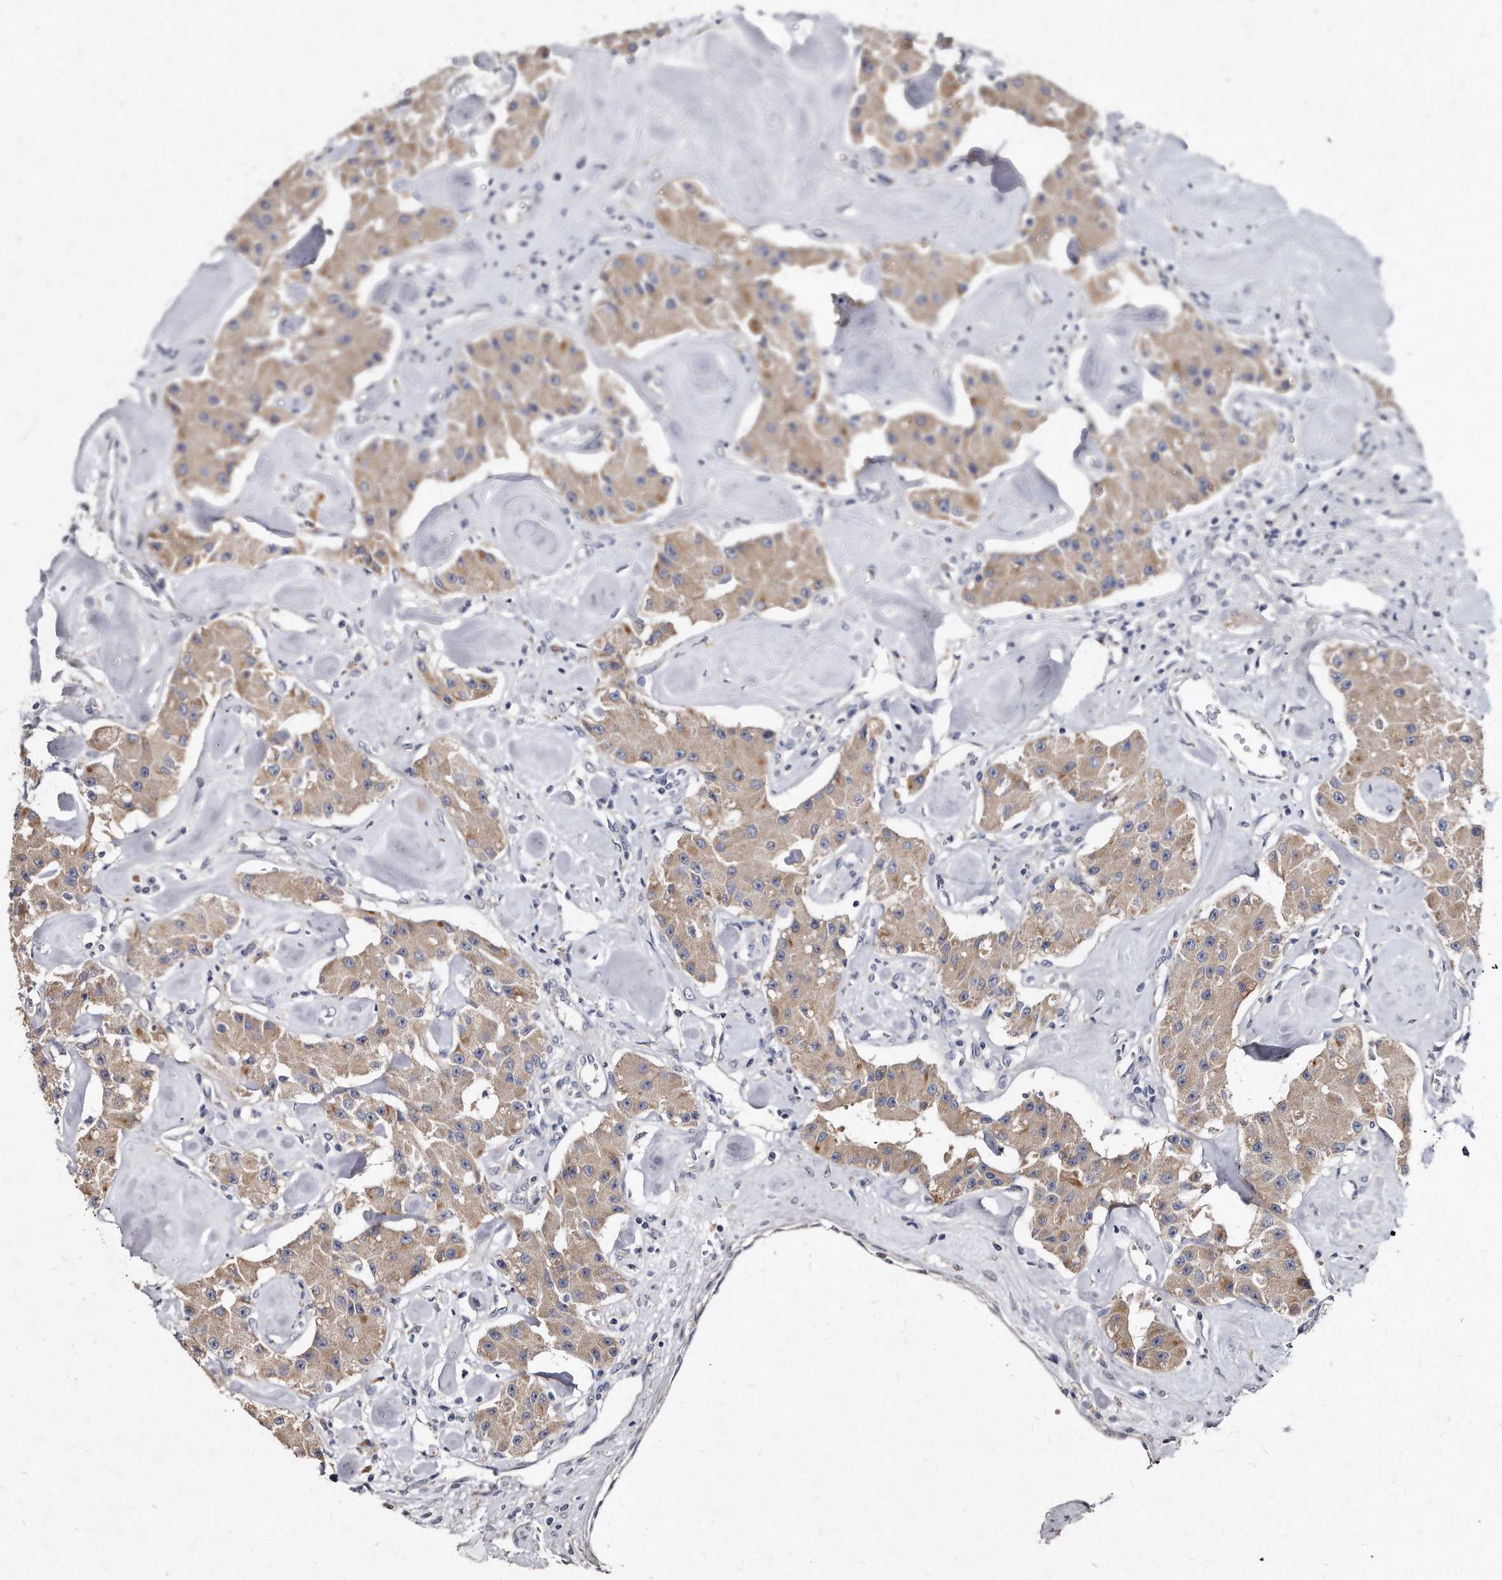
{"staining": {"intensity": "moderate", "quantity": ">75%", "location": "cytoplasmic/membranous"}, "tissue": "carcinoid", "cell_type": "Tumor cells", "image_type": "cancer", "snomed": [{"axis": "morphology", "description": "Carcinoid, malignant, NOS"}, {"axis": "topography", "description": "Pancreas"}], "caption": "Carcinoid was stained to show a protein in brown. There is medium levels of moderate cytoplasmic/membranous staining in about >75% of tumor cells.", "gene": "KLHDC3", "patient": {"sex": "male", "age": 41}}